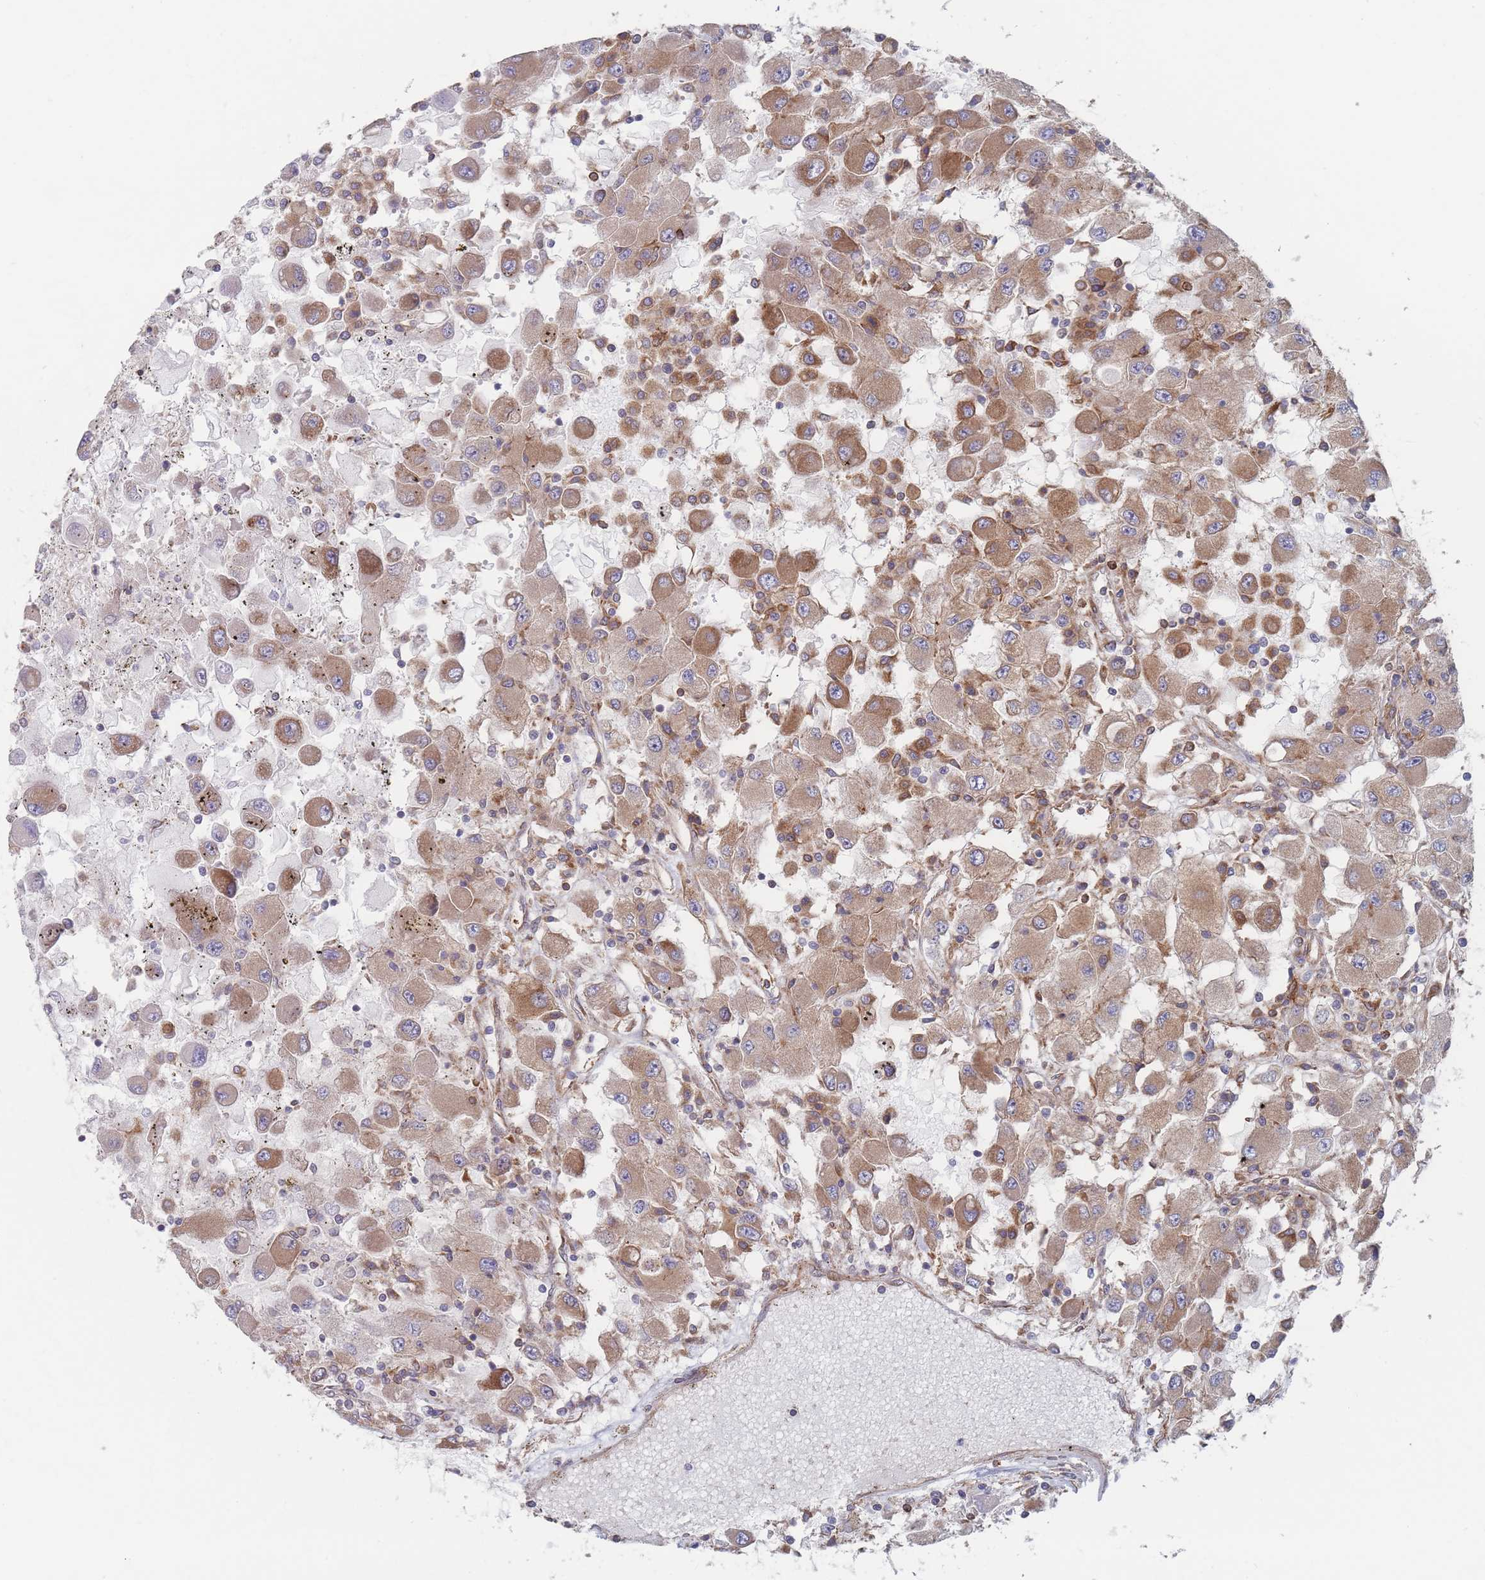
{"staining": {"intensity": "moderate", "quantity": ">75%", "location": "cytoplasmic/membranous"}, "tissue": "renal cancer", "cell_type": "Tumor cells", "image_type": "cancer", "snomed": [{"axis": "morphology", "description": "Adenocarcinoma, NOS"}, {"axis": "topography", "description": "Kidney"}], "caption": "Moderate cytoplasmic/membranous staining for a protein is identified in about >75% of tumor cells of renal cancer using immunohistochemistry.", "gene": "KDSR", "patient": {"sex": "female", "age": 67}}